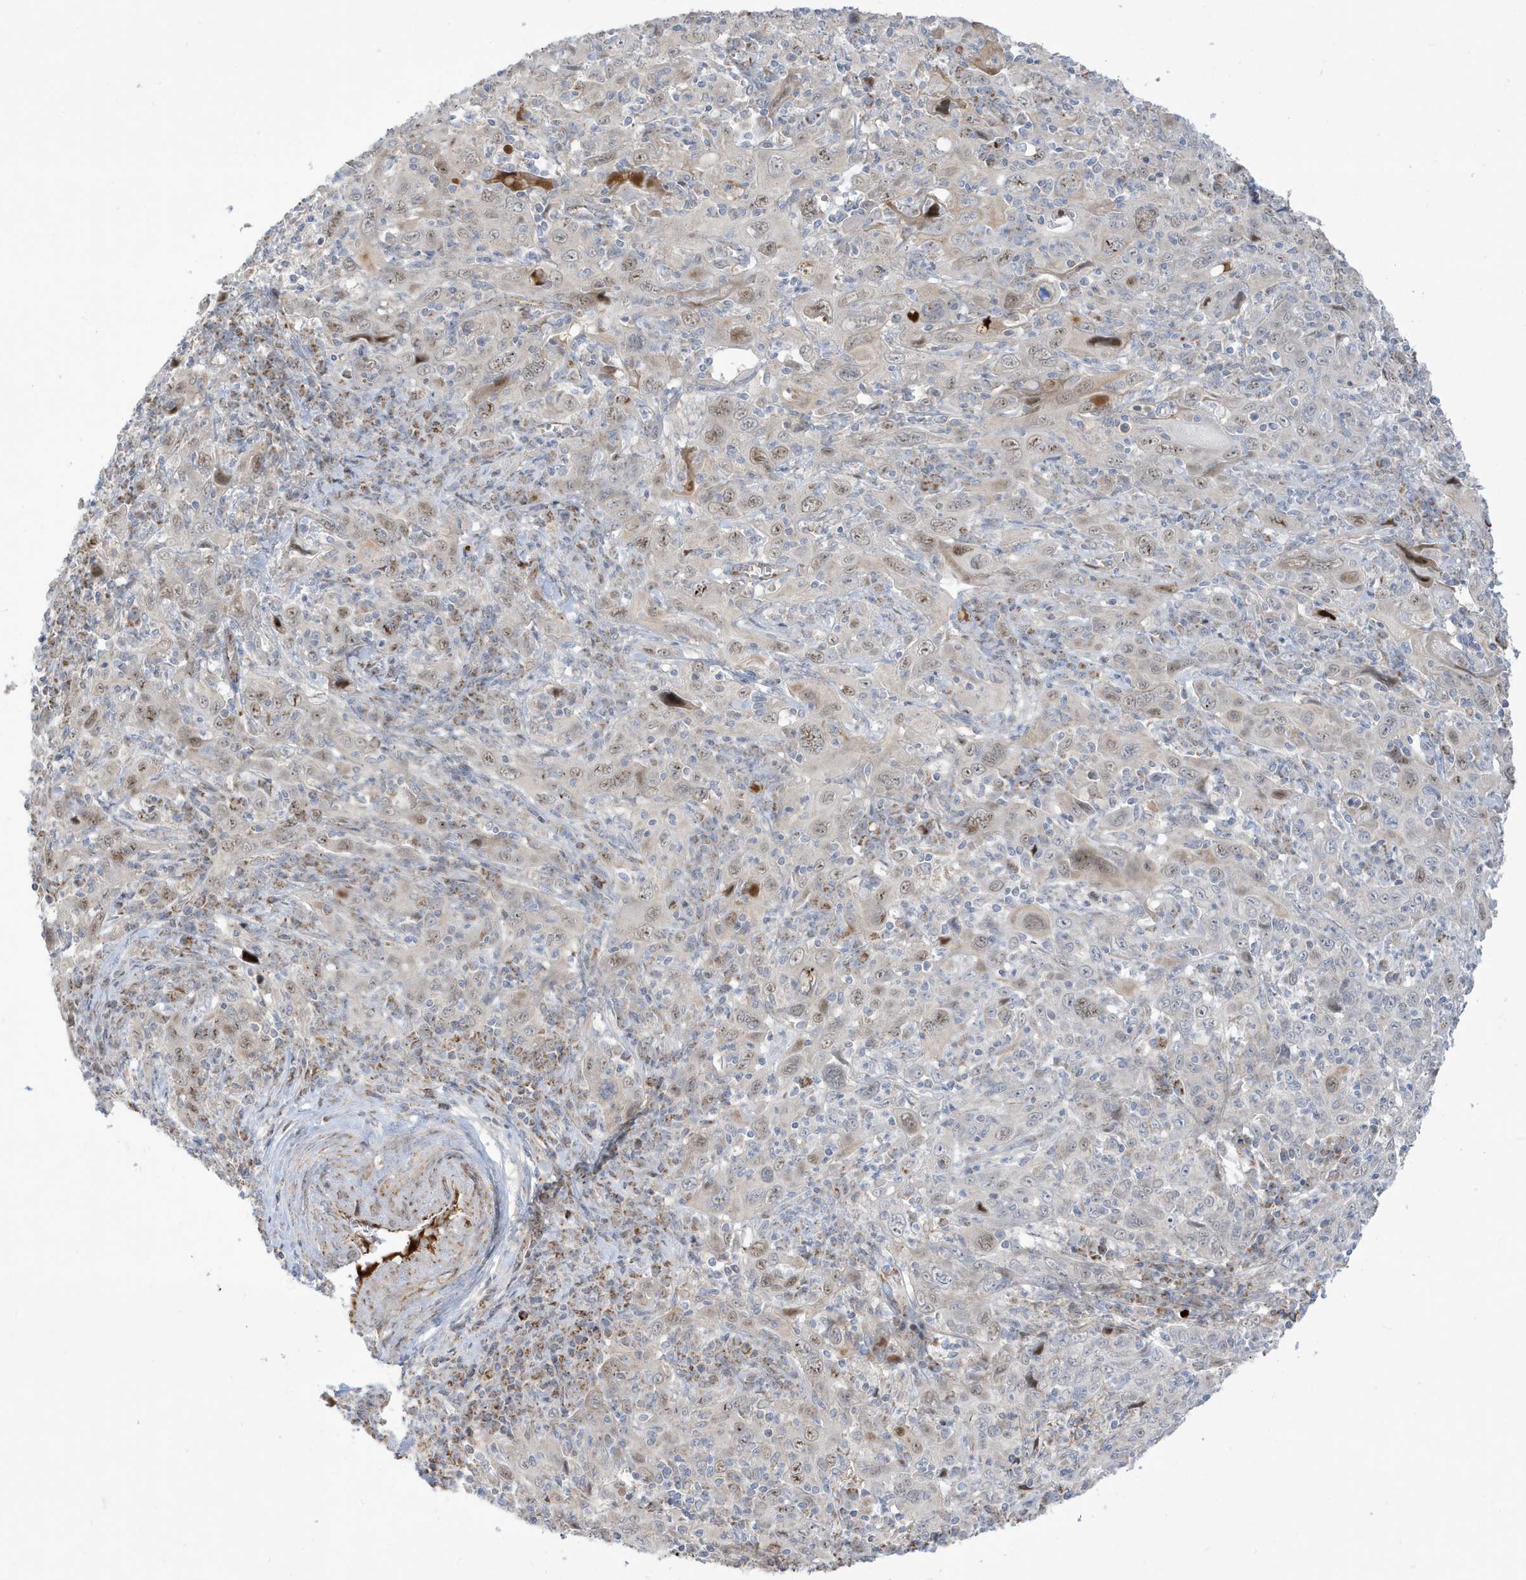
{"staining": {"intensity": "weak", "quantity": "<25%", "location": "nuclear"}, "tissue": "cervical cancer", "cell_type": "Tumor cells", "image_type": "cancer", "snomed": [{"axis": "morphology", "description": "Squamous cell carcinoma, NOS"}, {"axis": "topography", "description": "Cervix"}], "caption": "This is an immunohistochemistry (IHC) photomicrograph of human squamous cell carcinoma (cervical). There is no positivity in tumor cells.", "gene": "IFT57", "patient": {"sex": "female", "age": 46}}